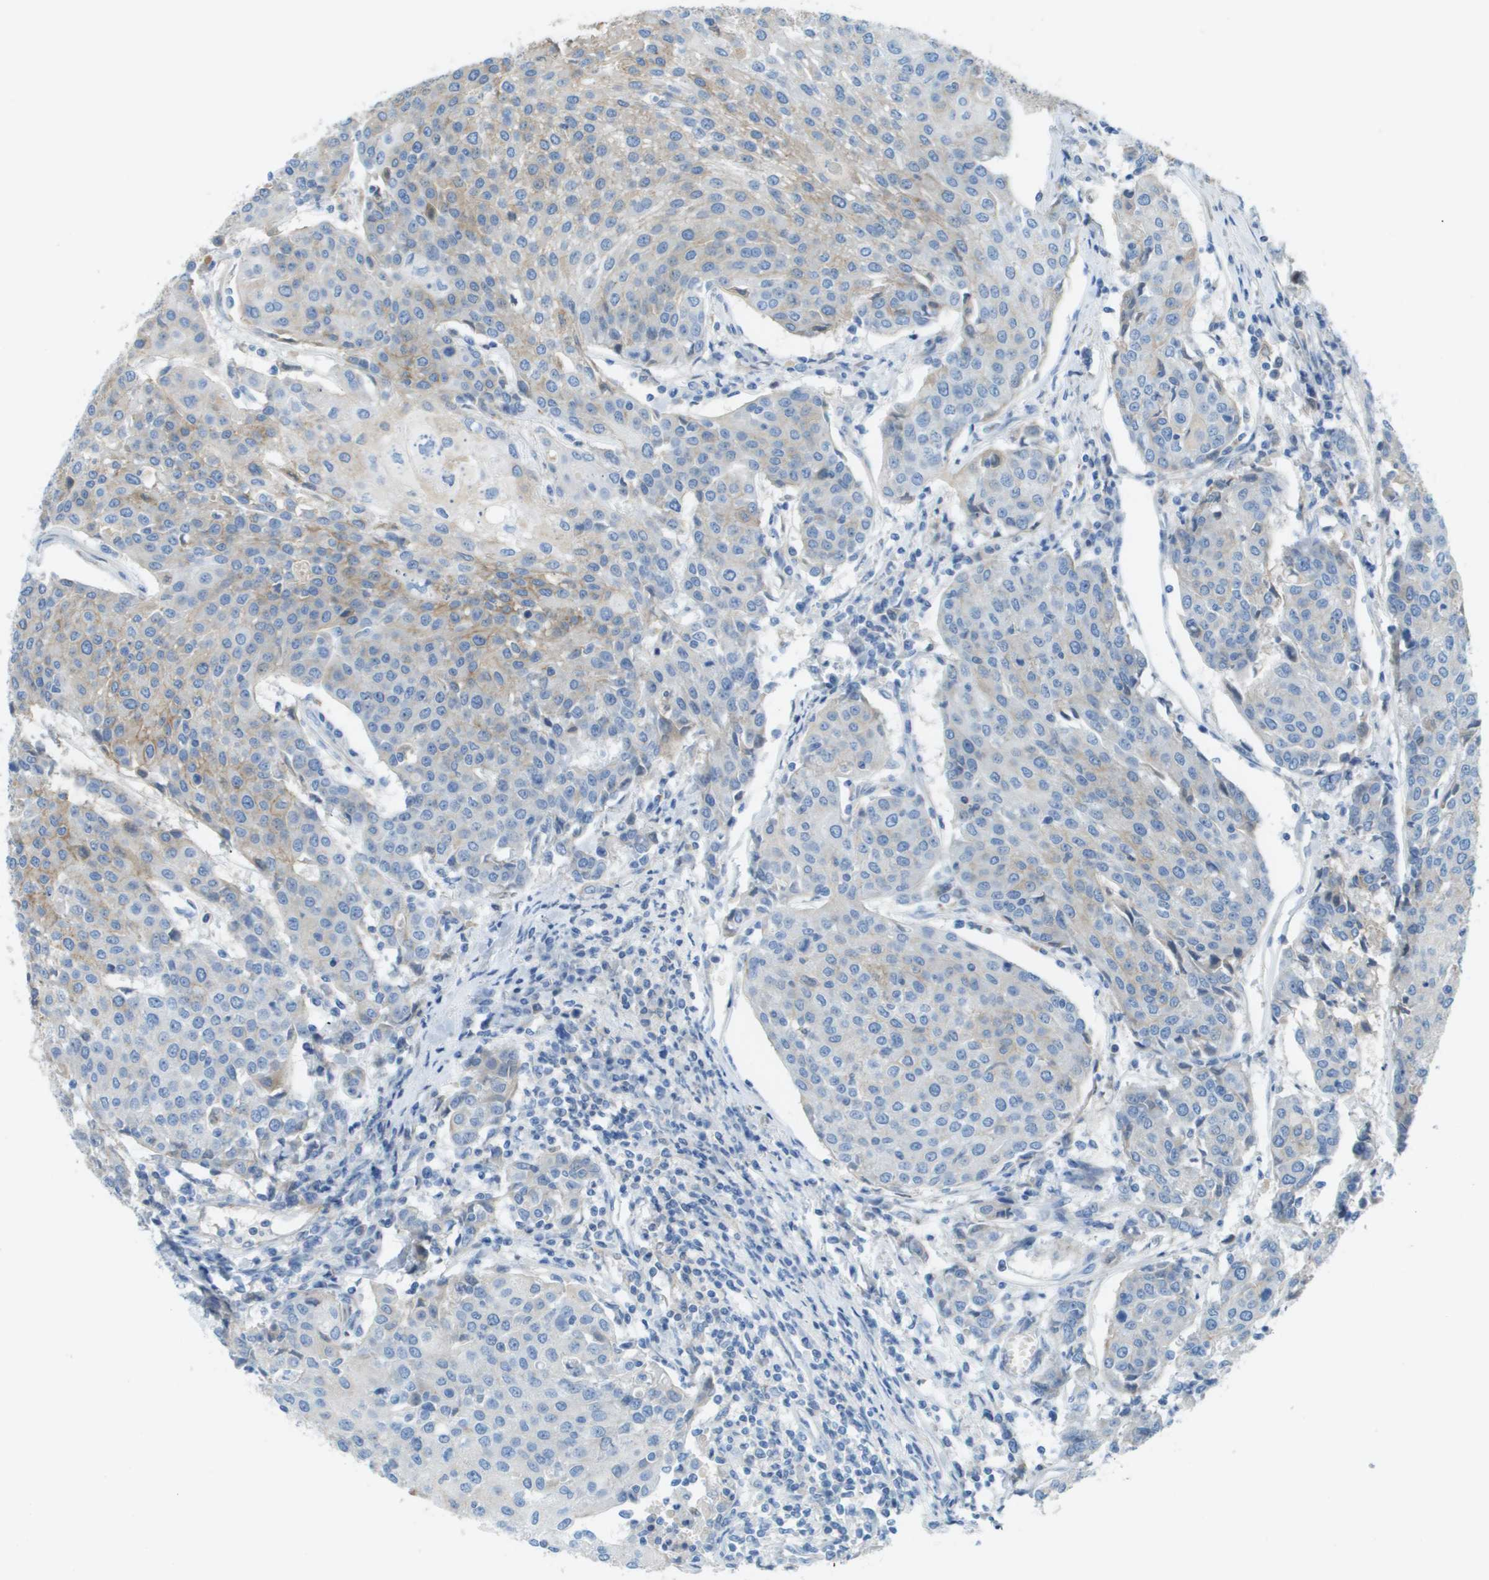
{"staining": {"intensity": "moderate", "quantity": "<25%", "location": "cytoplasmic/membranous"}, "tissue": "urothelial cancer", "cell_type": "Tumor cells", "image_type": "cancer", "snomed": [{"axis": "morphology", "description": "Urothelial carcinoma, High grade"}, {"axis": "topography", "description": "Urinary bladder"}], "caption": "IHC micrograph of human urothelial cancer stained for a protein (brown), which shows low levels of moderate cytoplasmic/membranous staining in about <25% of tumor cells.", "gene": "CD46", "patient": {"sex": "female", "age": 85}}